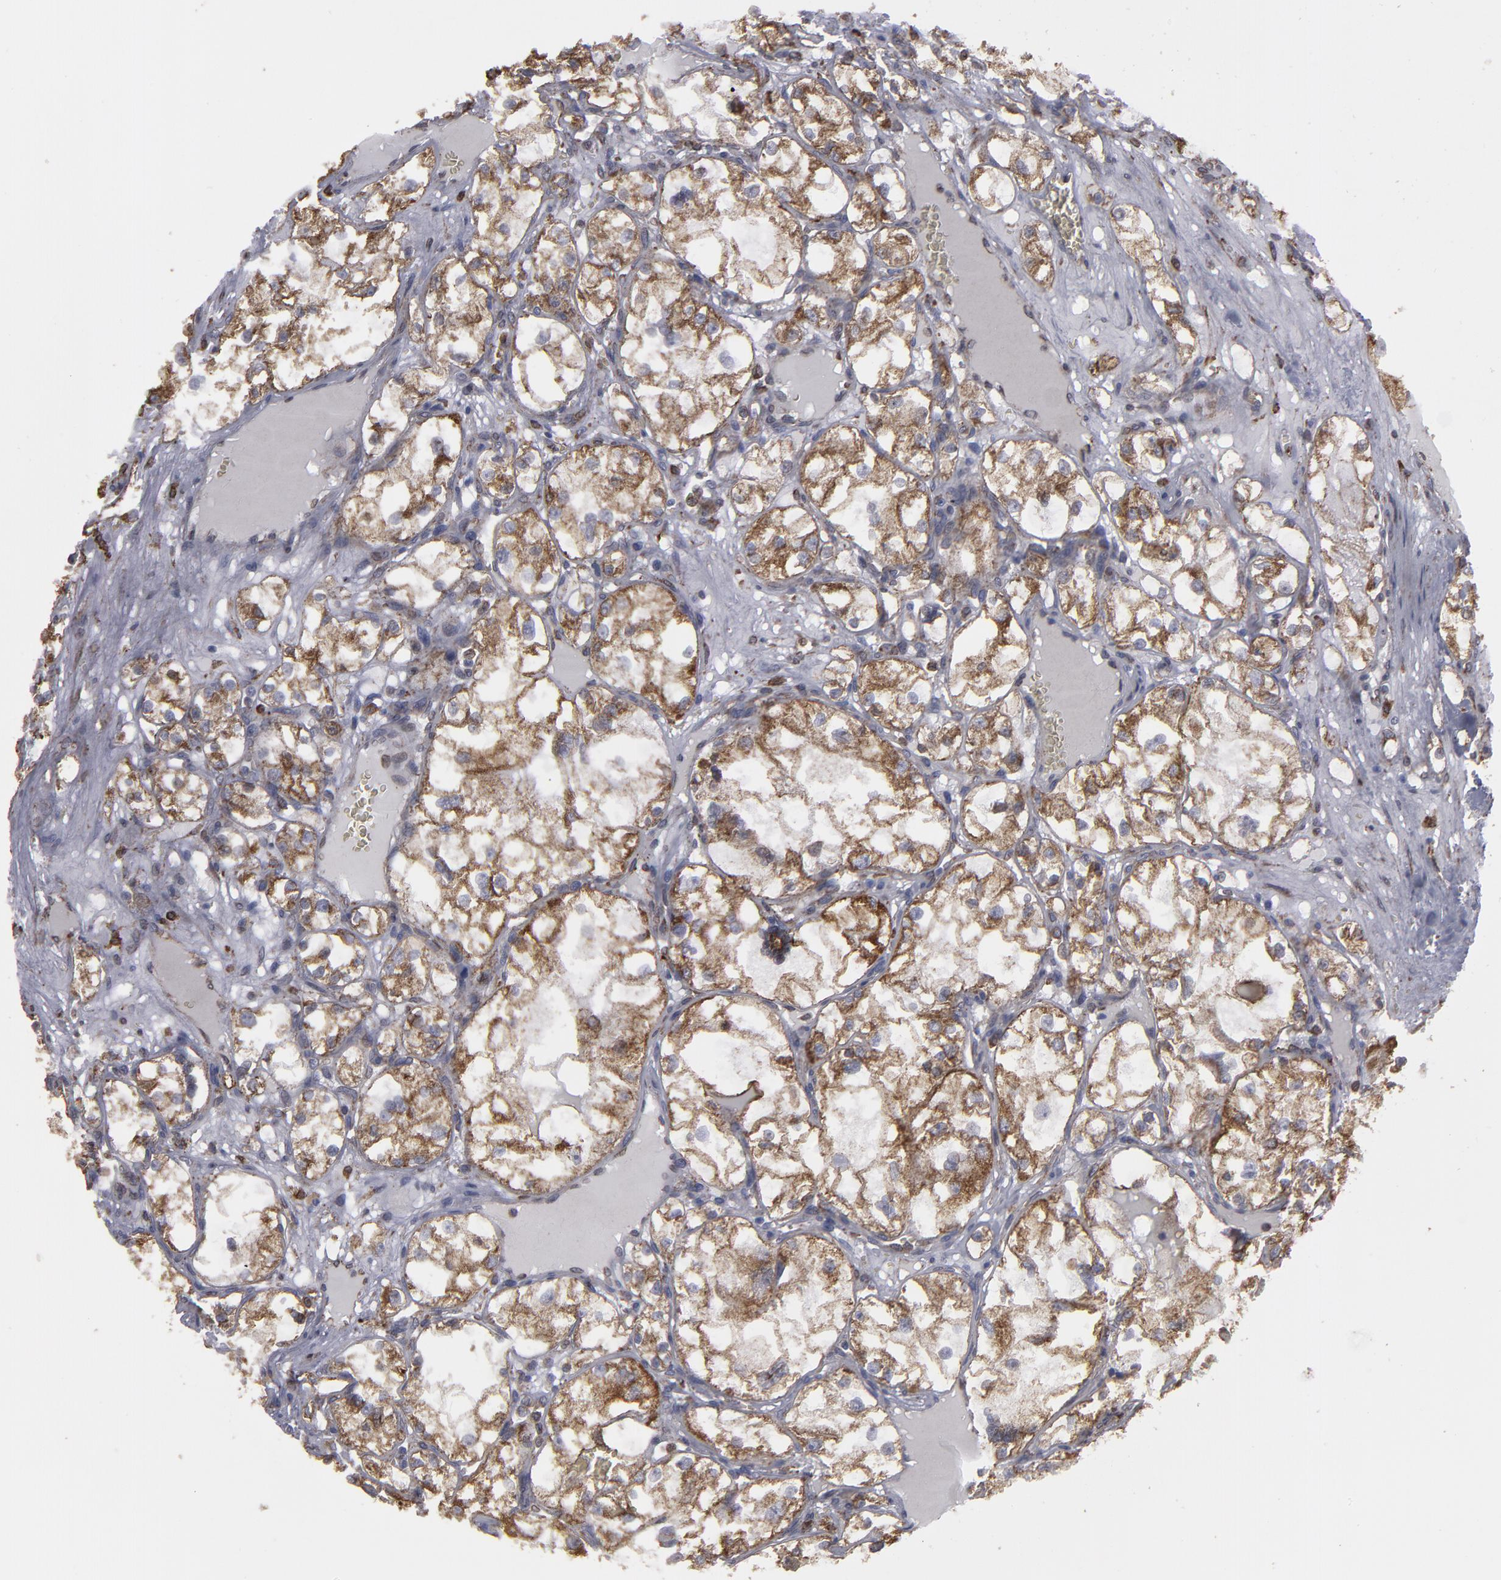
{"staining": {"intensity": "moderate", "quantity": ">75%", "location": "cytoplasmic/membranous"}, "tissue": "renal cancer", "cell_type": "Tumor cells", "image_type": "cancer", "snomed": [{"axis": "morphology", "description": "Adenocarcinoma, NOS"}, {"axis": "topography", "description": "Kidney"}], "caption": "Immunohistochemical staining of human renal cancer (adenocarcinoma) shows medium levels of moderate cytoplasmic/membranous staining in about >75% of tumor cells.", "gene": "ERLIN2", "patient": {"sex": "male", "age": 61}}